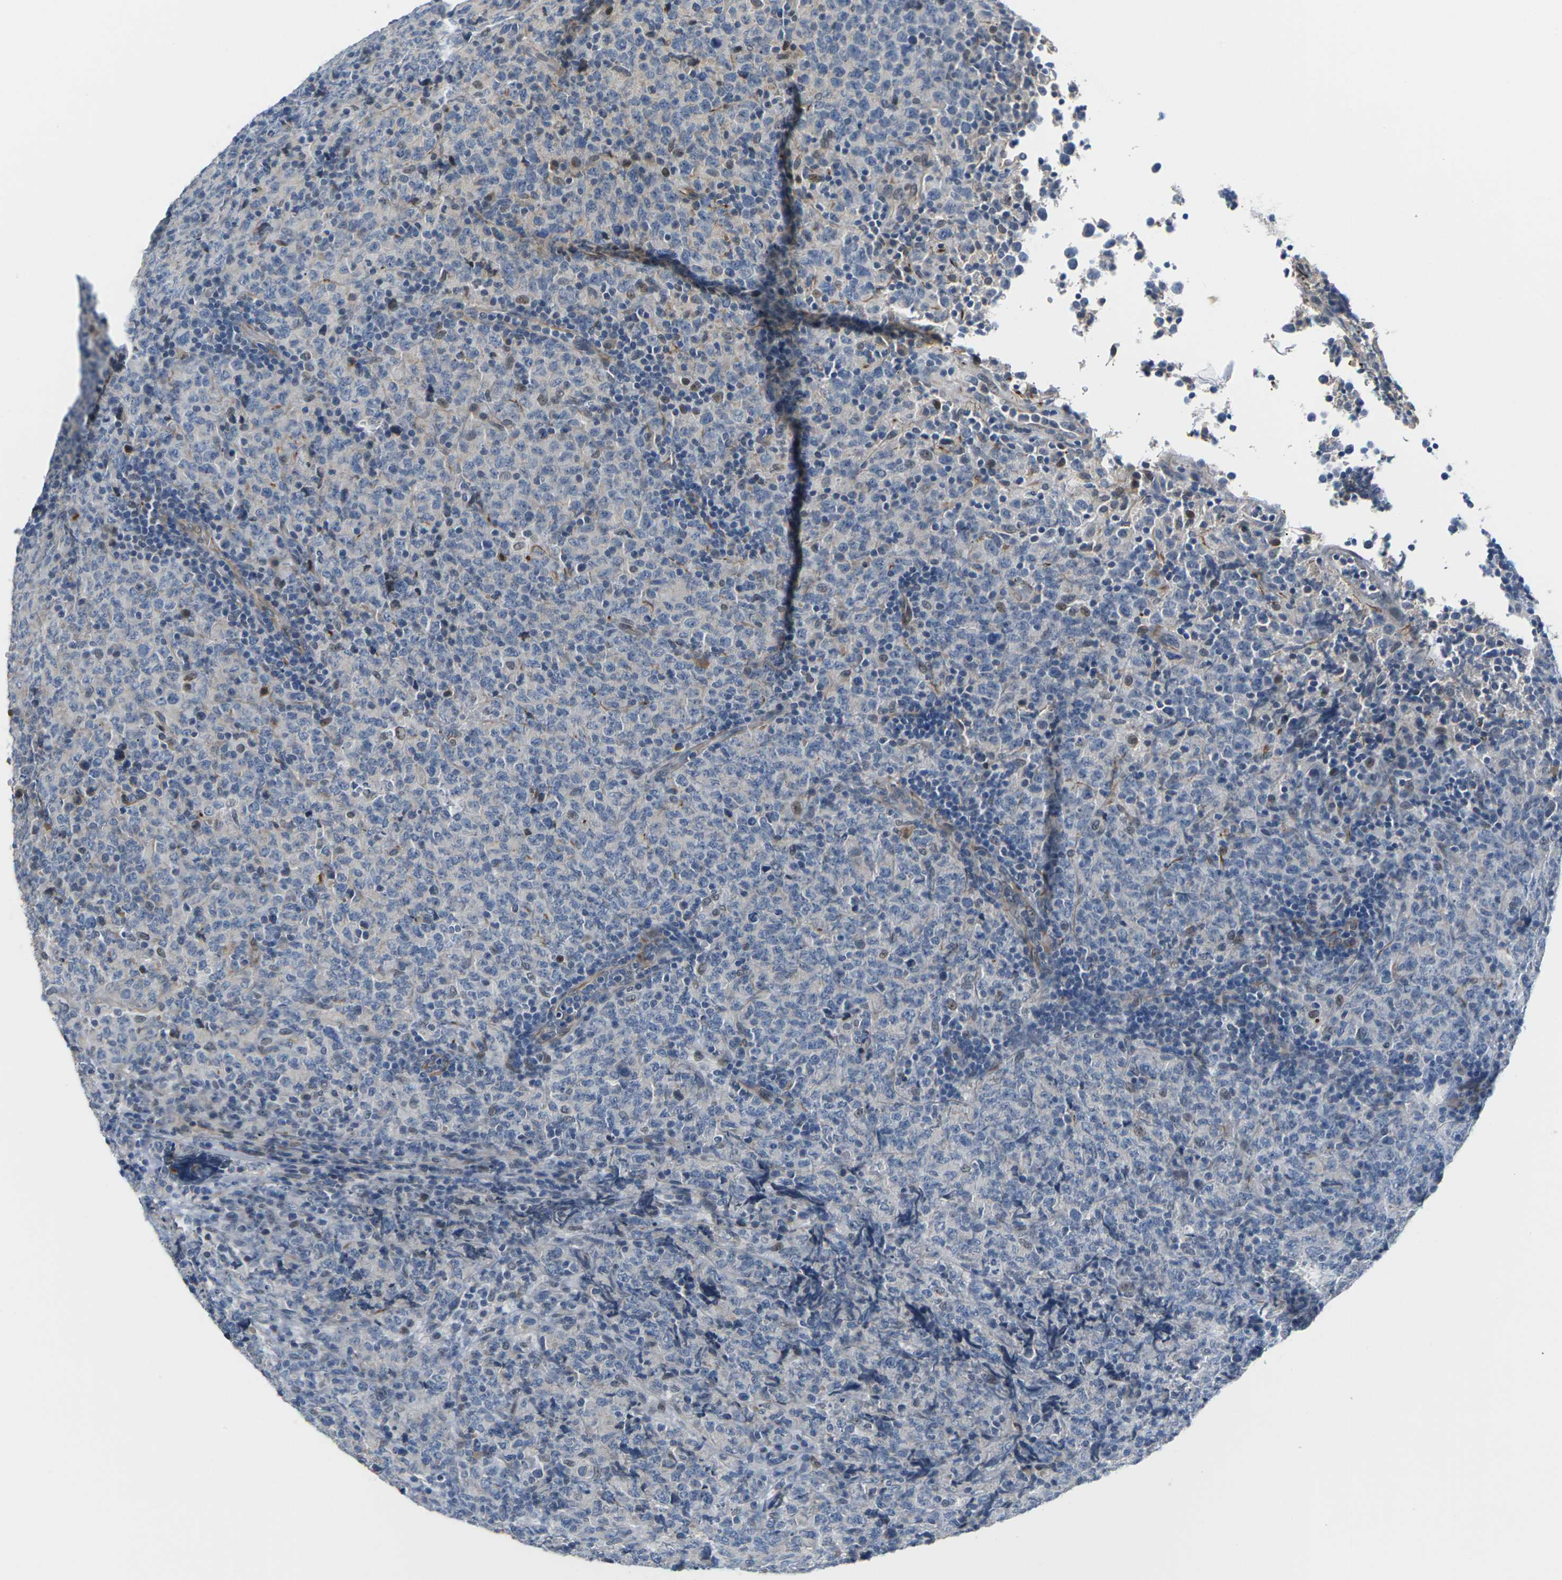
{"staining": {"intensity": "moderate", "quantity": "<25%", "location": "nuclear"}, "tissue": "lymphoma", "cell_type": "Tumor cells", "image_type": "cancer", "snomed": [{"axis": "morphology", "description": "Malignant lymphoma, non-Hodgkin's type, High grade"}, {"axis": "topography", "description": "Tonsil"}], "caption": "Immunohistochemical staining of high-grade malignant lymphoma, non-Hodgkin's type exhibits low levels of moderate nuclear protein positivity in approximately <25% of tumor cells.", "gene": "PKP2", "patient": {"sex": "female", "age": 36}}